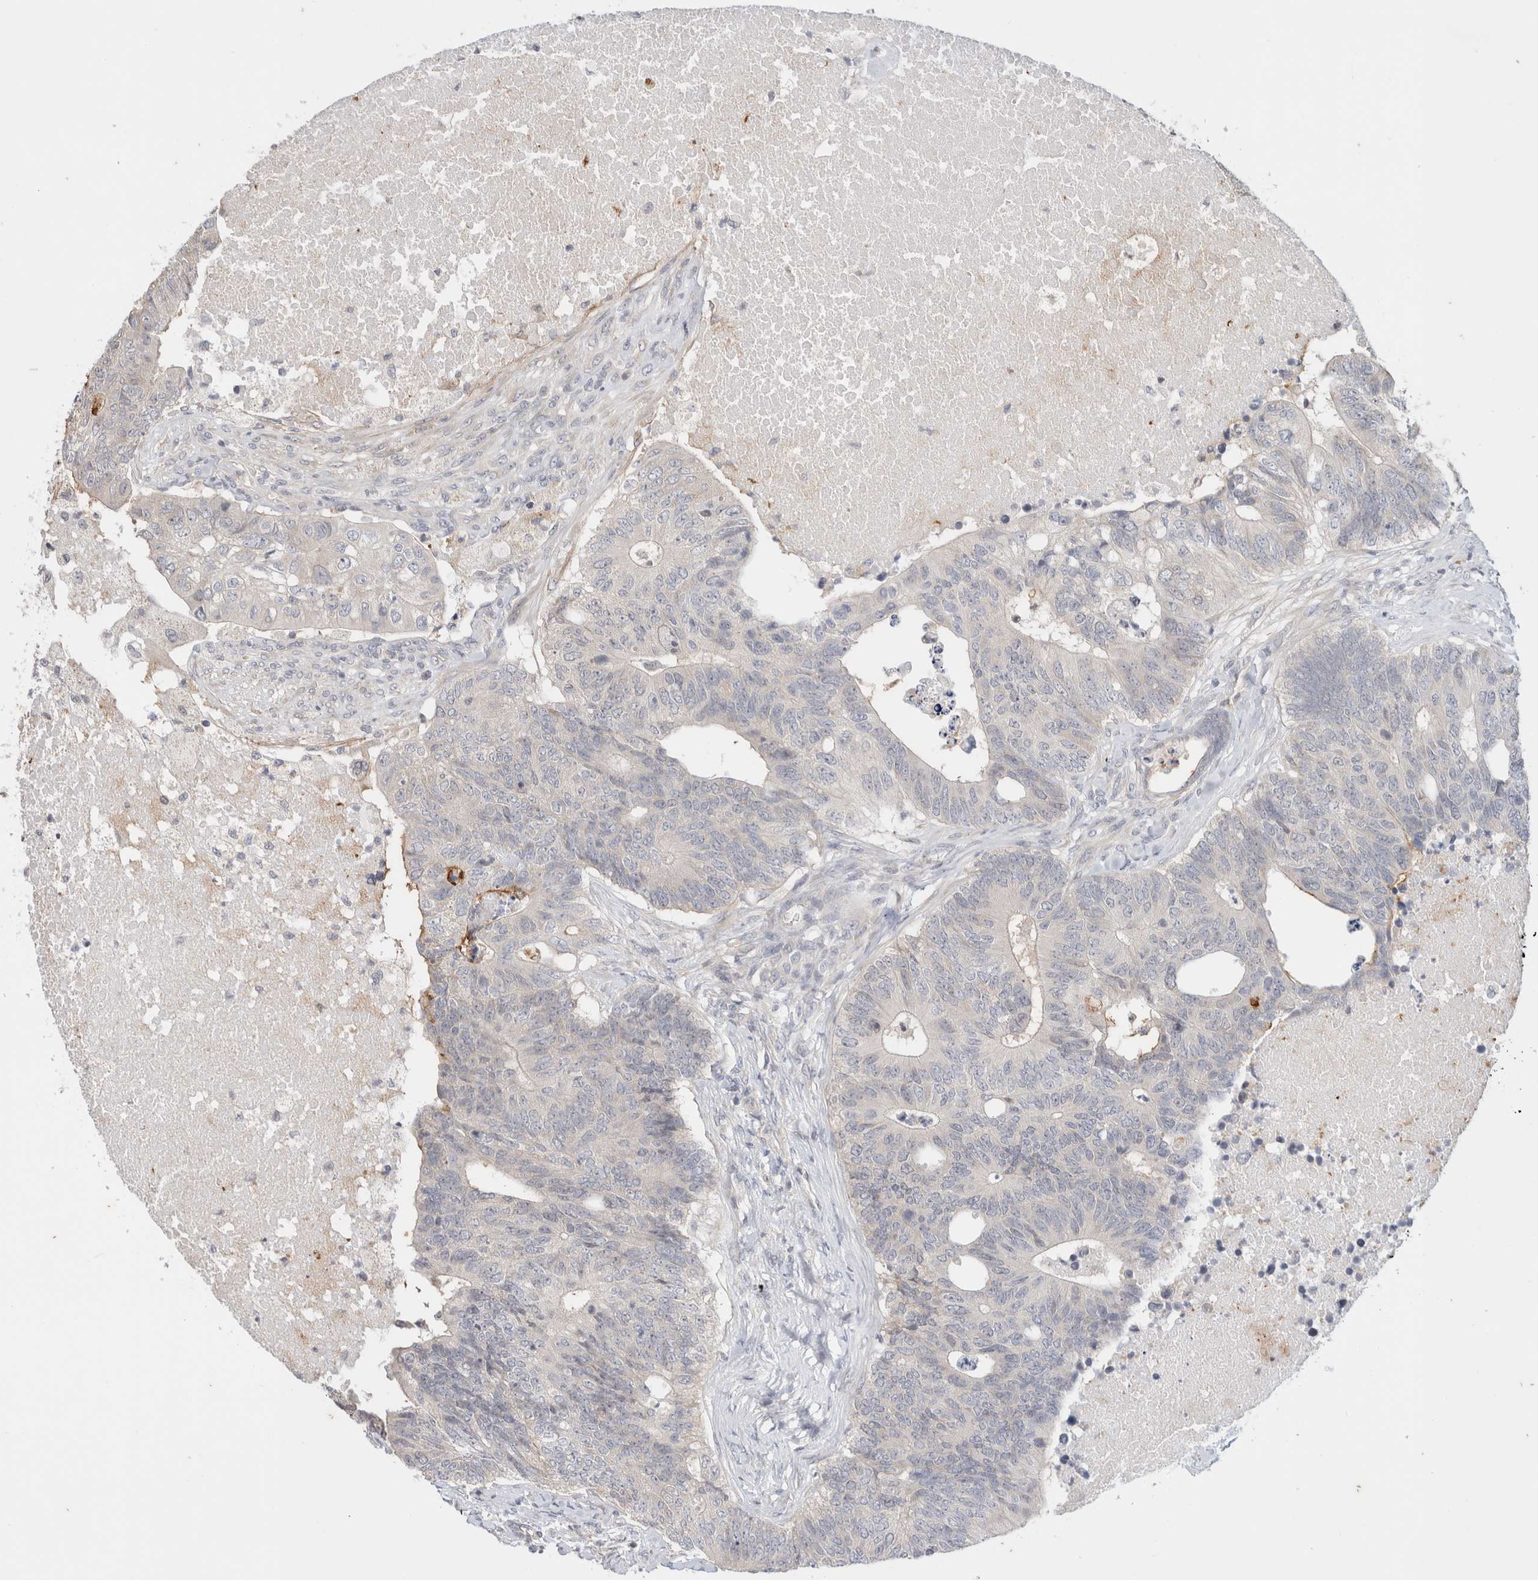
{"staining": {"intensity": "negative", "quantity": "none", "location": "none"}, "tissue": "colorectal cancer", "cell_type": "Tumor cells", "image_type": "cancer", "snomed": [{"axis": "morphology", "description": "Adenocarcinoma, NOS"}, {"axis": "topography", "description": "Colon"}], "caption": "An immunohistochemistry histopathology image of colorectal cancer (adenocarcinoma) is shown. There is no staining in tumor cells of colorectal cancer (adenocarcinoma).", "gene": "SPRTN", "patient": {"sex": "female", "age": 67}}